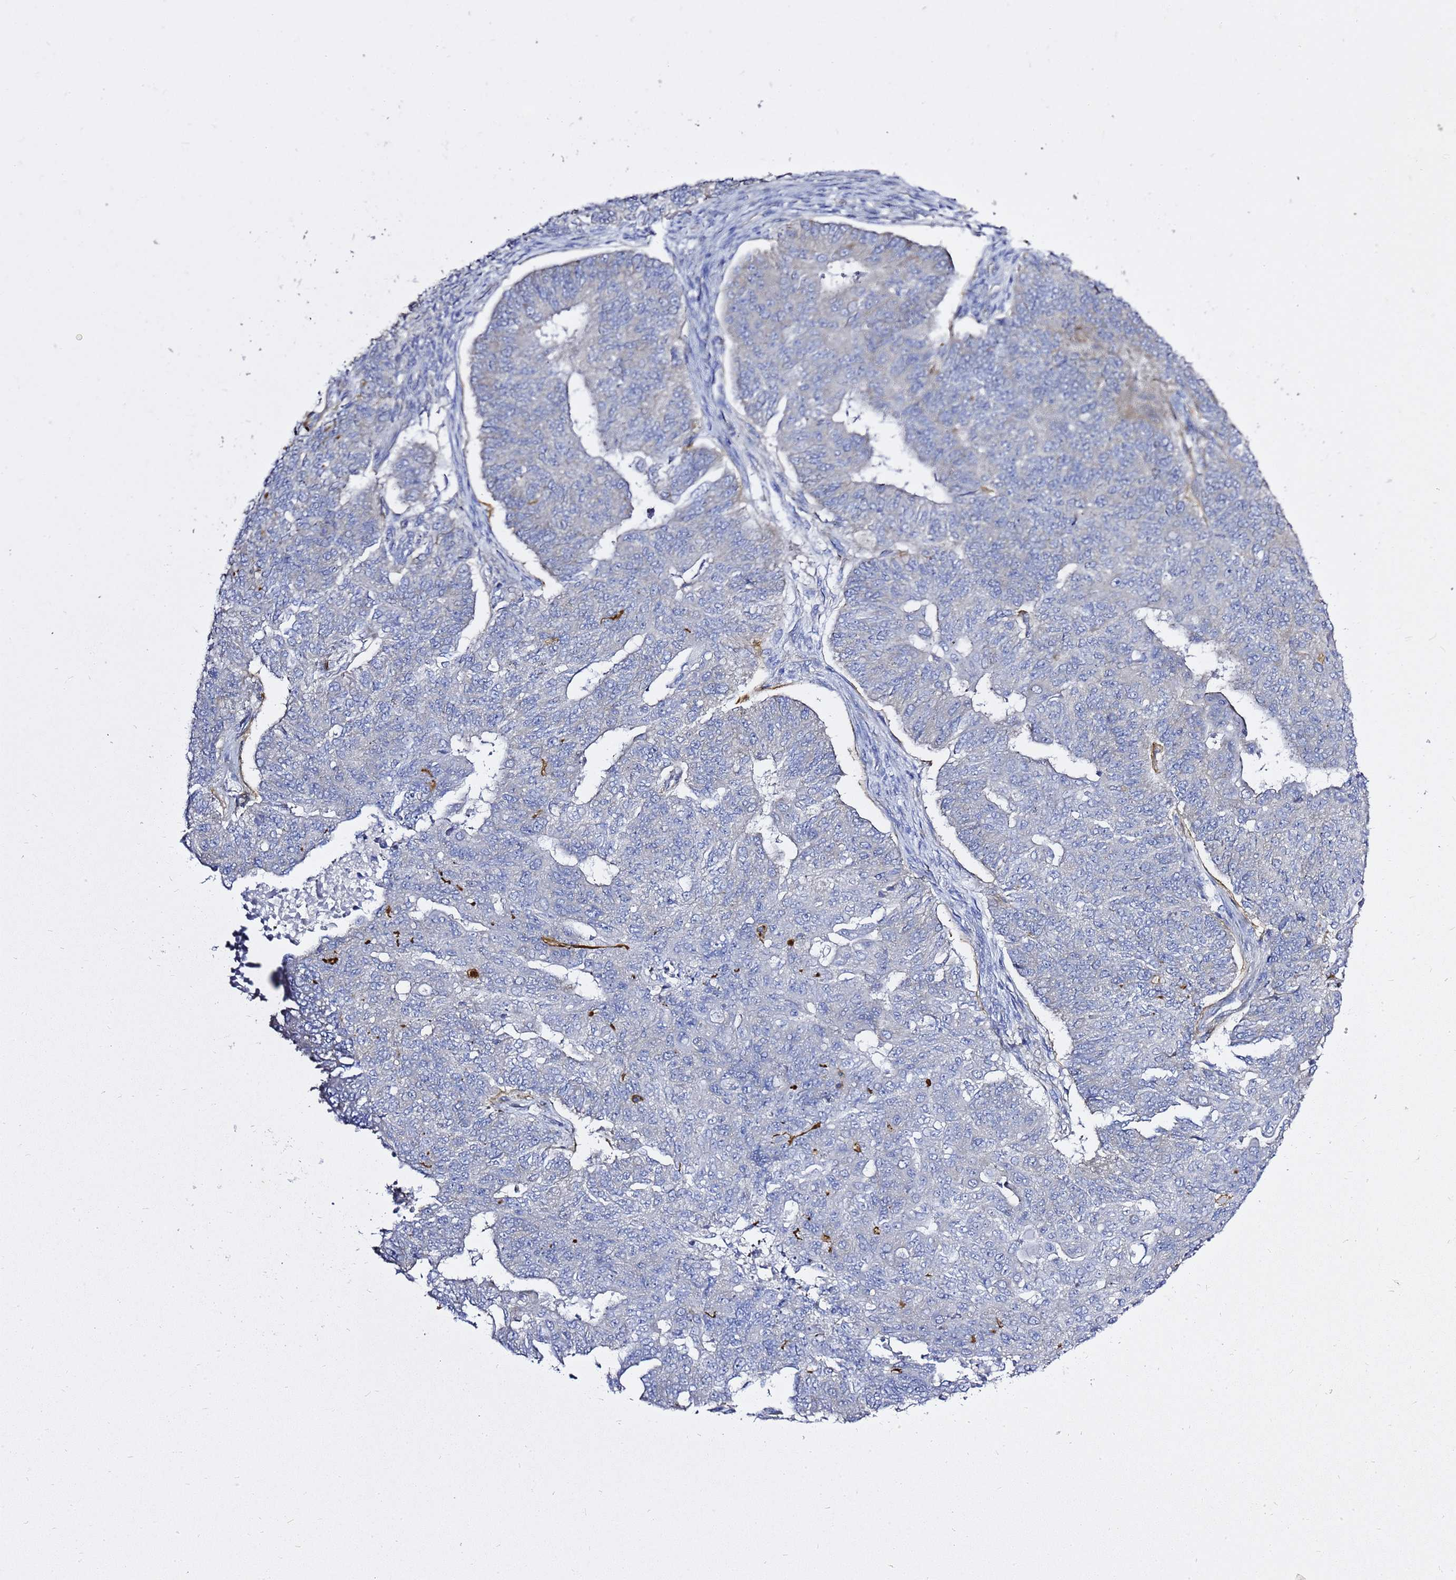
{"staining": {"intensity": "negative", "quantity": "none", "location": "none"}, "tissue": "endometrial cancer", "cell_type": "Tumor cells", "image_type": "cancer", "snomed": [{"axis": "morphology", "description": "Adenocarcinoma, NOS"}, {"axis": "topography", "description": "Endometrium"}], "caption": "DAB (3,3'-diaminobenzidine) immunohistochemical staining of adenocarcinoma (endometrial) shows no significant positivity in tumor cells.", "gene": "MON1B", "patient": {"sex": "female", "age": 32}}